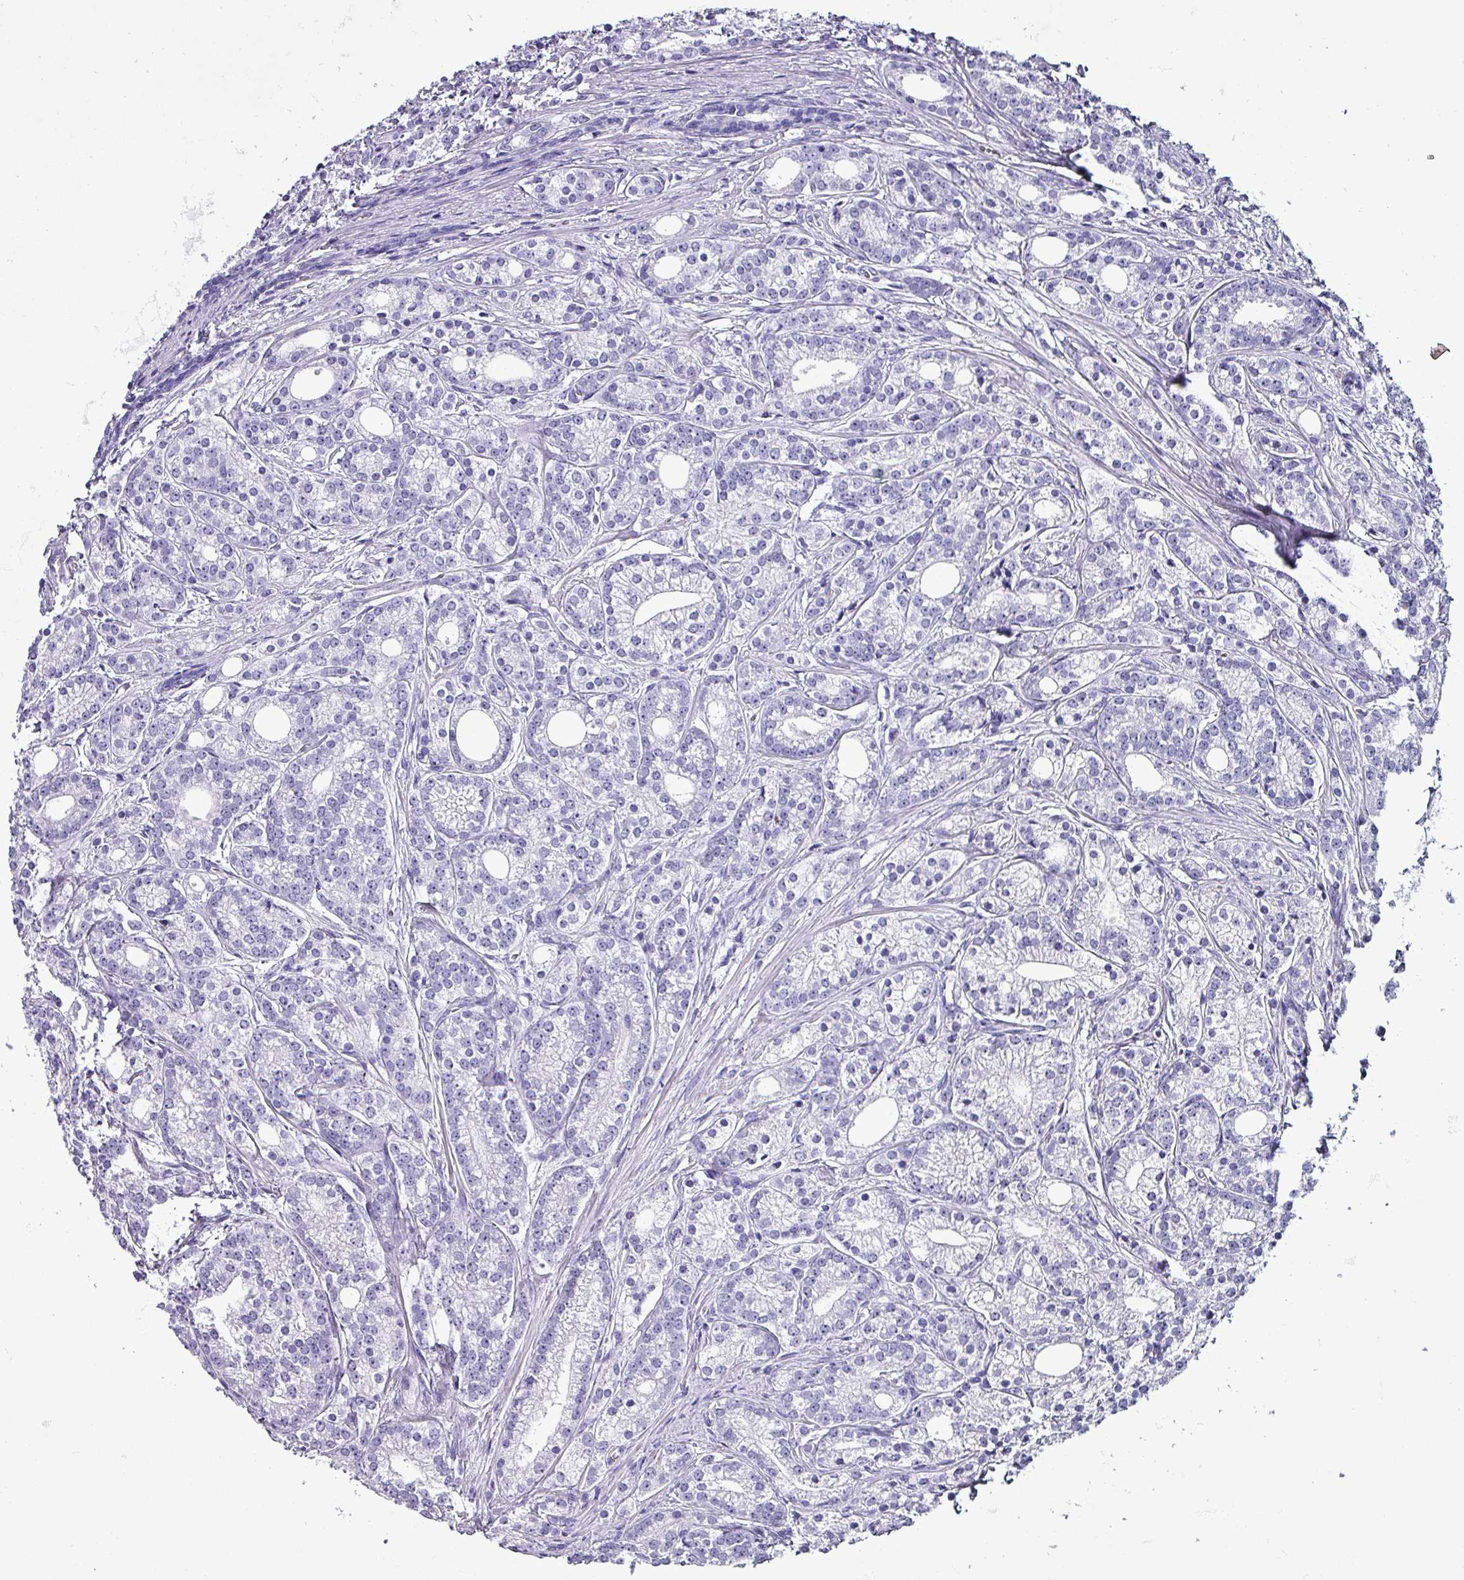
{"staining": {"intensity": "negative", "quantity": "none", "location": "none"}, "tissue": "prostate cancer", "cell_type": "Tumor cells", "image_type": "cancer", "snomed": [{"axis": "morphology", "description": "Adenocarcinoma, Low grade"}, {"axis": "topography", "description": "Prostate"}], "caption": "IHC of human adenocarcinoma (low-grade) (prostate) exhibits no staining in tumor cells.", "gene": "KRT6C", "patient": {"sex": "male", "age": 71}}